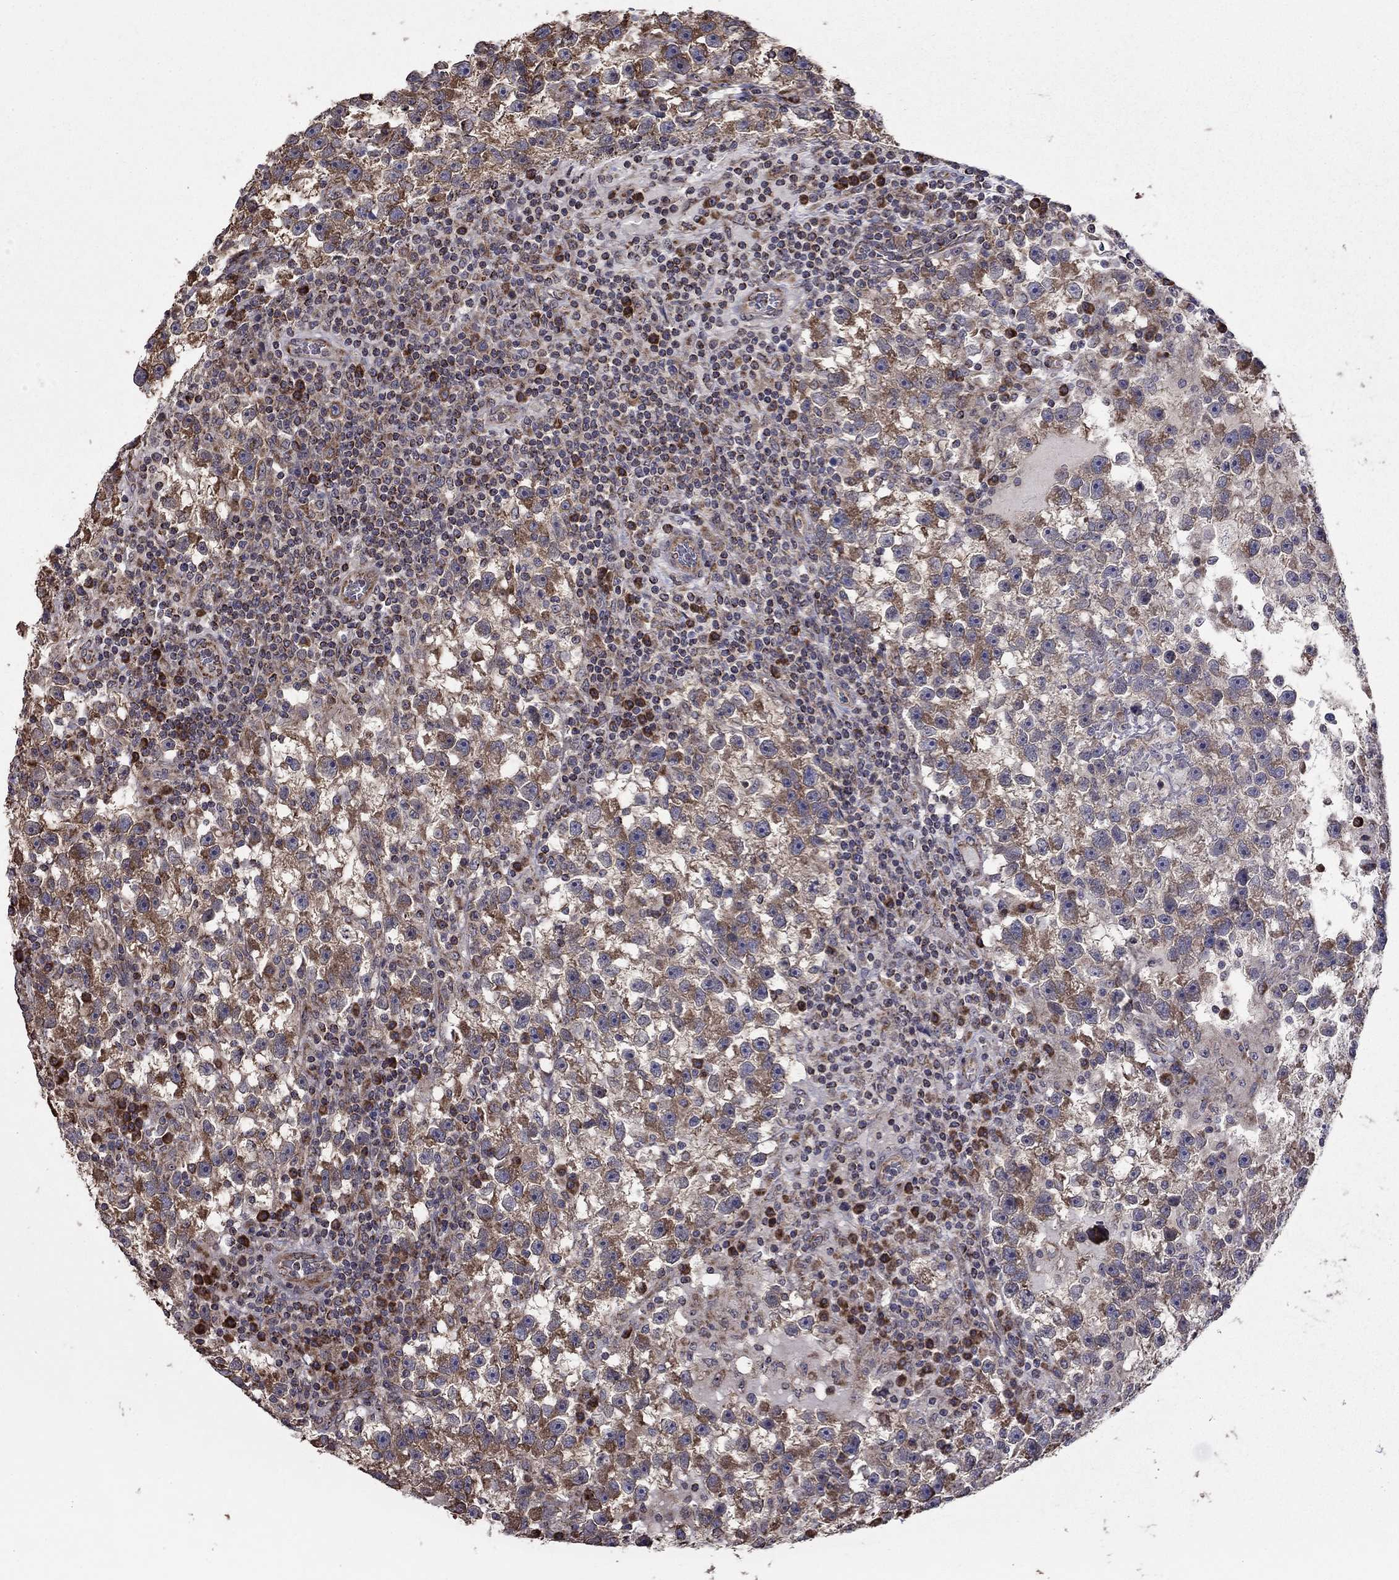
{"staining": {"intensity": "moderate", "quantity": "25%-75%", "location": "cytoplasmic/membranous"}, "tissue": "testis cancer", "cell_type": "Tumor cells", "image_type": "cancer", "snomed": [{"axis": "morphology", "description": "Seminoma, NOS"}, {"axis": "topography", "description": "Testis"}], "caption": "IHC micrograph of testis cancer (seminoma) stained for a protein (brown), which exhibits medium levels of moderate cytoplasmic/membranous positivity in approximately 25%-75% of tumor cells.", "gene": "NKIRAS1", "patient": {"sex": "male", "age": 47}}